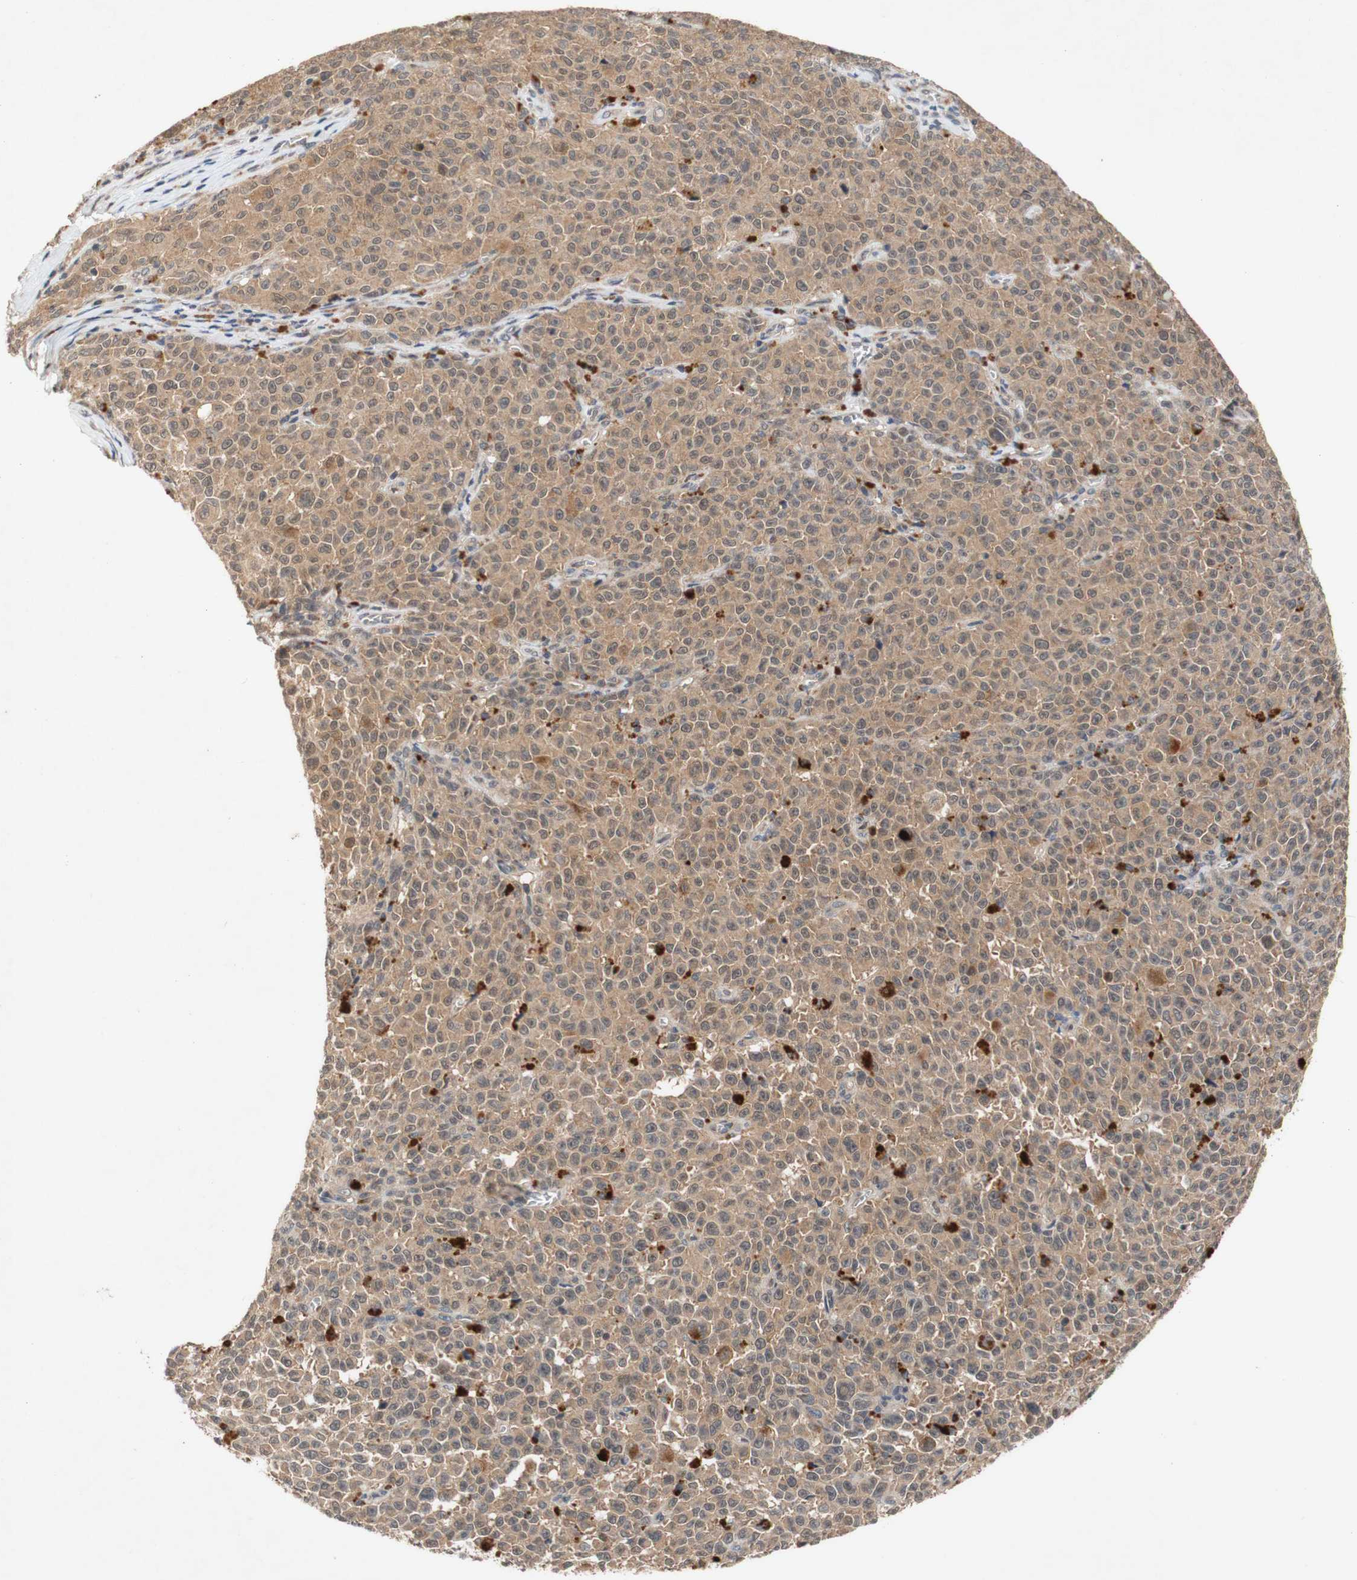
{"staining": {"intensity": "weak", "quantity": ">75%", "location": "cytoplasmic/membranous"}, "tissue": "melanoma", "cell_type": "Tumor cells", "image_type": "cancer", "snomed": [{"axis": "morphology", "description": "Malignant melanoma, NOS"}, {"axis": "topography", "description": "Skin"}], "caption": "Protein expression analysis of malignant melanoma reveals weak cytoplasmic/membranous positivity in approximately >75% of tumor cells.", "gene": "PIN1", "patient": {"sex": "female", "age": 82}}